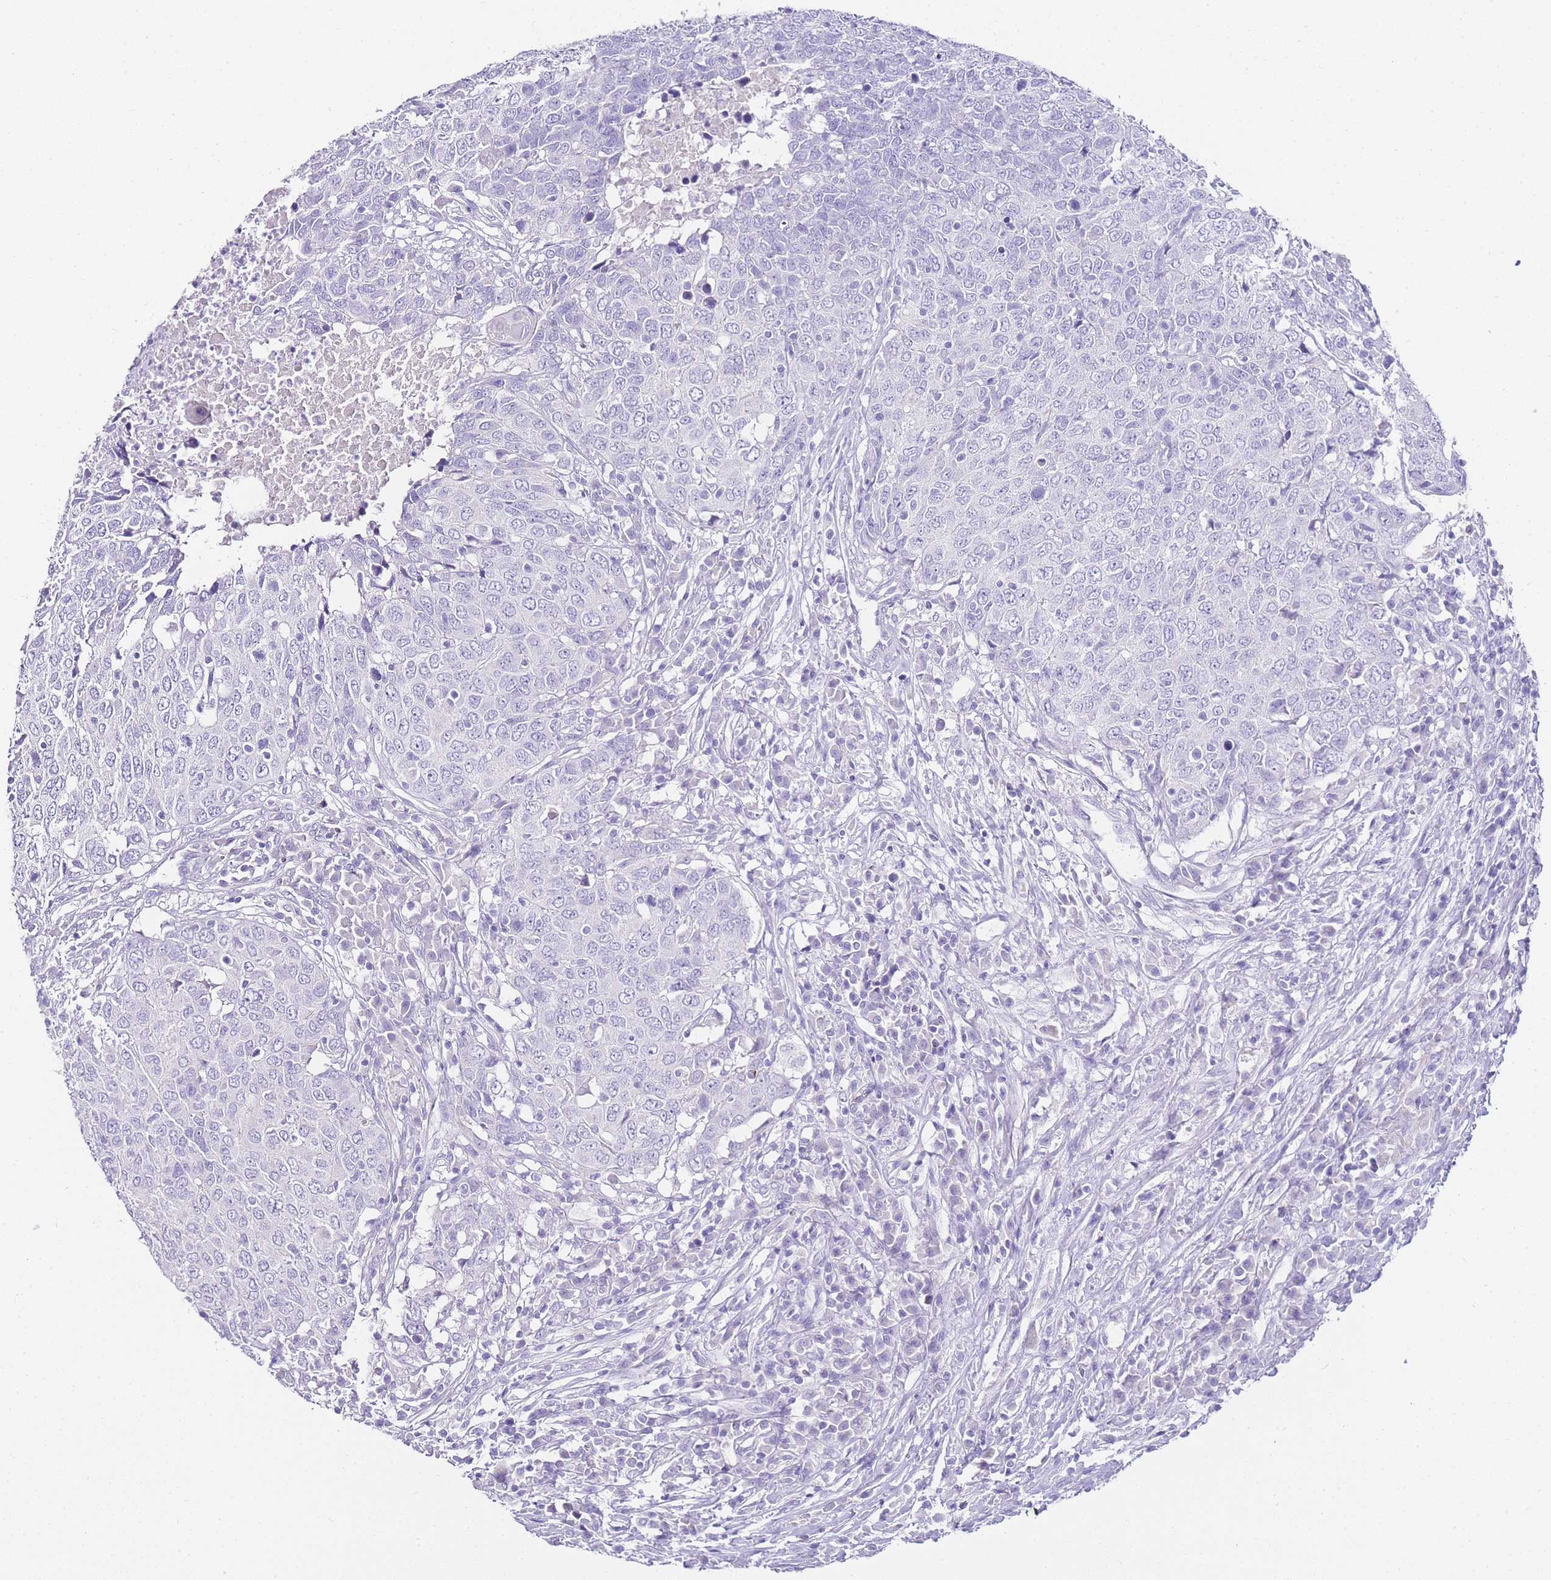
{"staining": {"intensity": "negative", "quantity": "none", "location": "none"}, "tissue": "head and neck cancer", "cell_type": "Tumor cells", "image_type": "cancer", "snomed": [{"axis": "morphology", "description": "Squamous cell carcinoma, NOS"}, {"axis": "topography", "description": "Head-Neck"}], "caption": "Squamous cell carcinoma (head and neck) was stained to show a protein in brown. There is no significant positivity in tumor cells. Brightfield microscopy of IHC stained with DAB (brown) and hematoxylin (blue), captured at high magnification.", "gene": "DPP4", "patient": {"sex": "male", "age": 66}}